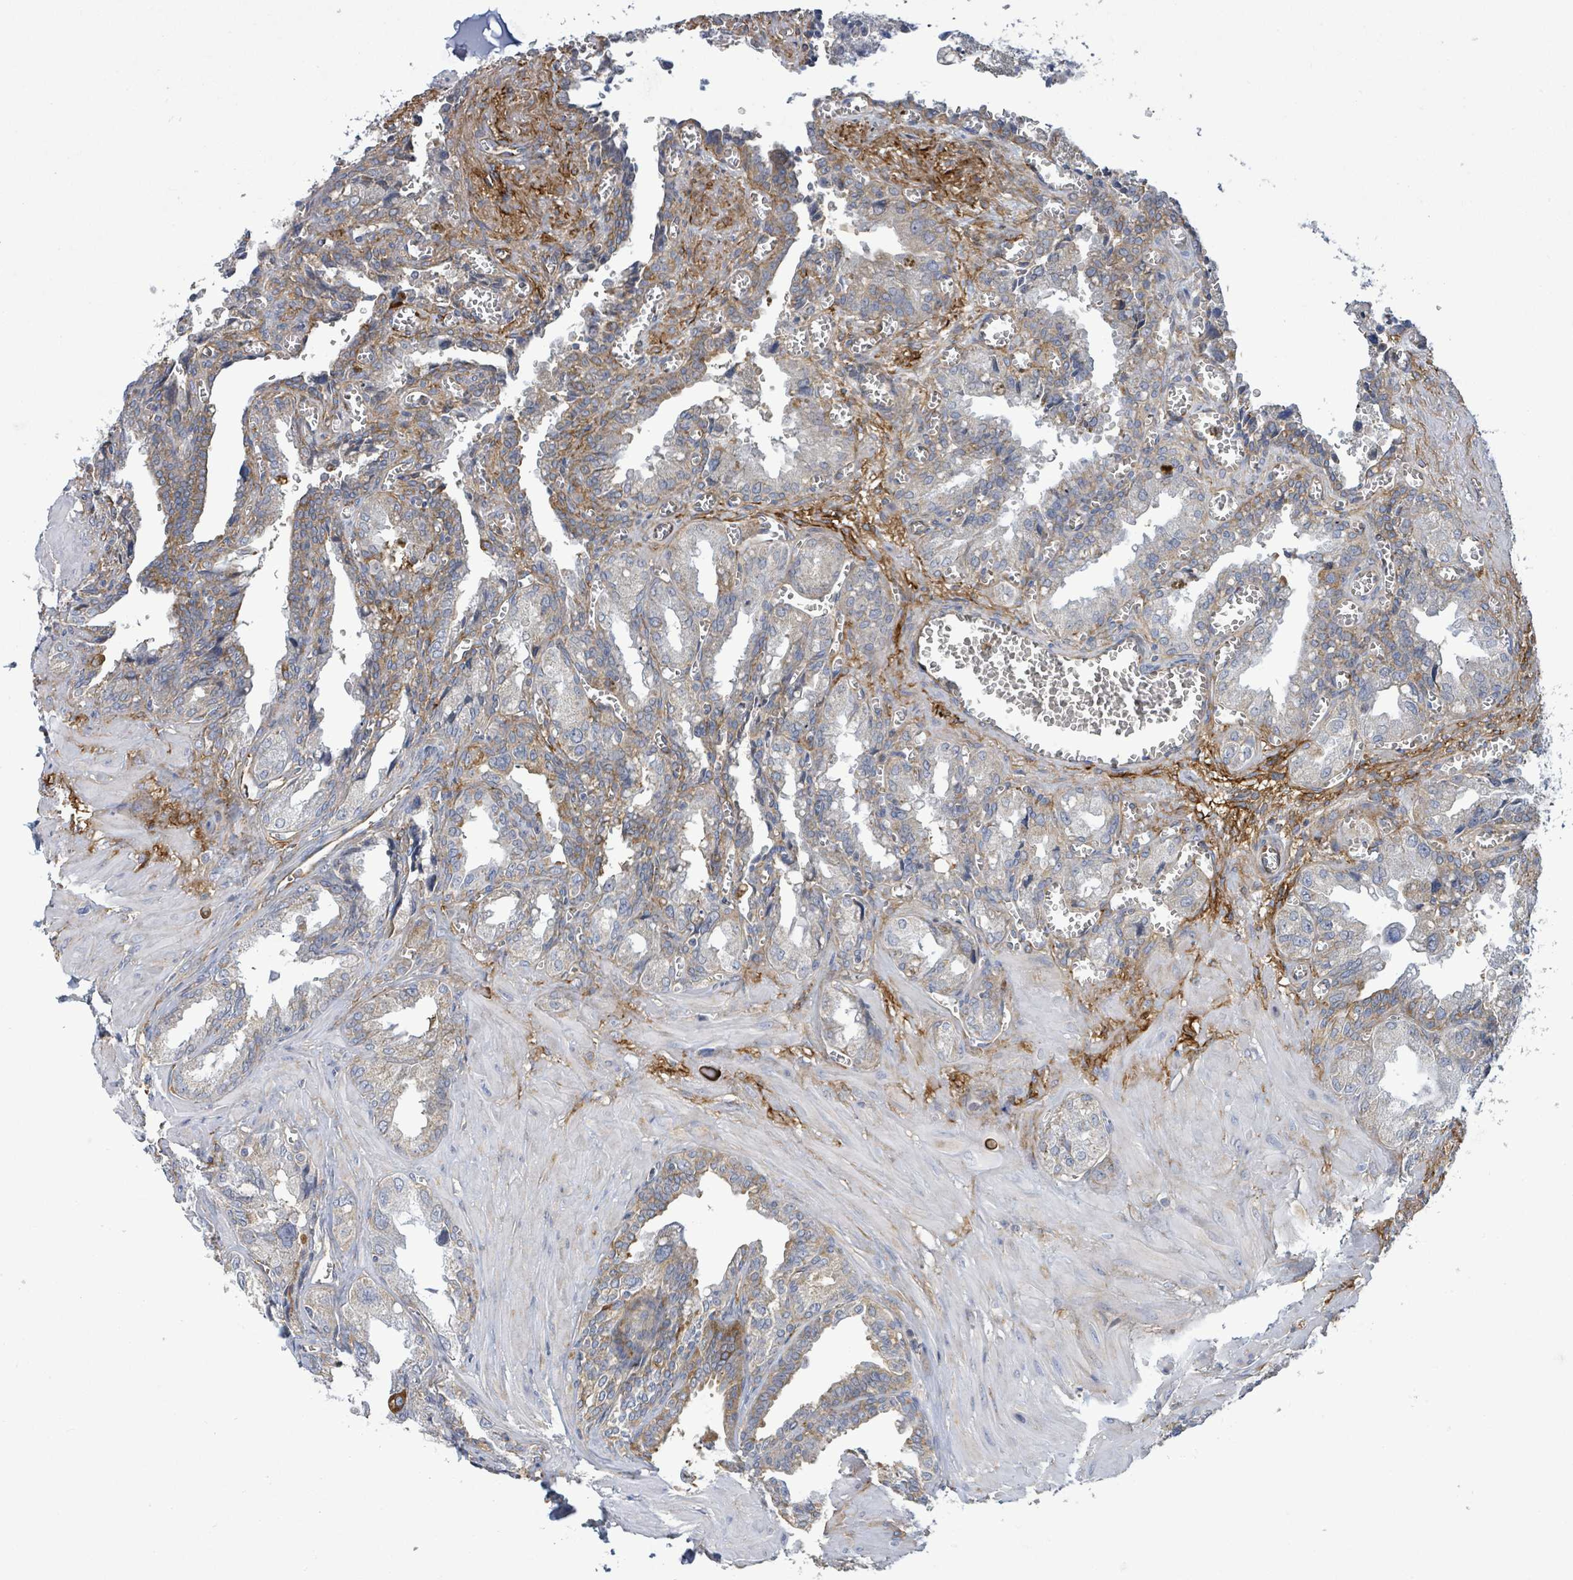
{"staining": {"intensity": "moderate", "quantity": "25%-75%", "location": "cytoplasmic/membranous"}, "tissue": "seminal vesicle", "cell_type": "Glandular cells", "image_type": "normal", "snomed": [{"axis": "morphology", "description": "Normal tissue, NOS"}, {"axis": "topography", "description": "Seminal veicle"}], "caption": "This photomicrograph reveals benign seminal vesicle stained with immunohistochemistry (IHC) to label a protein in brown. The cytoplasmic/membranous of glandular cells show moderate positivity for the protein. Nuclei are counter-stained blue.", "gene": "EGFL7", "patient": {"sex": "male", "age": 67}}